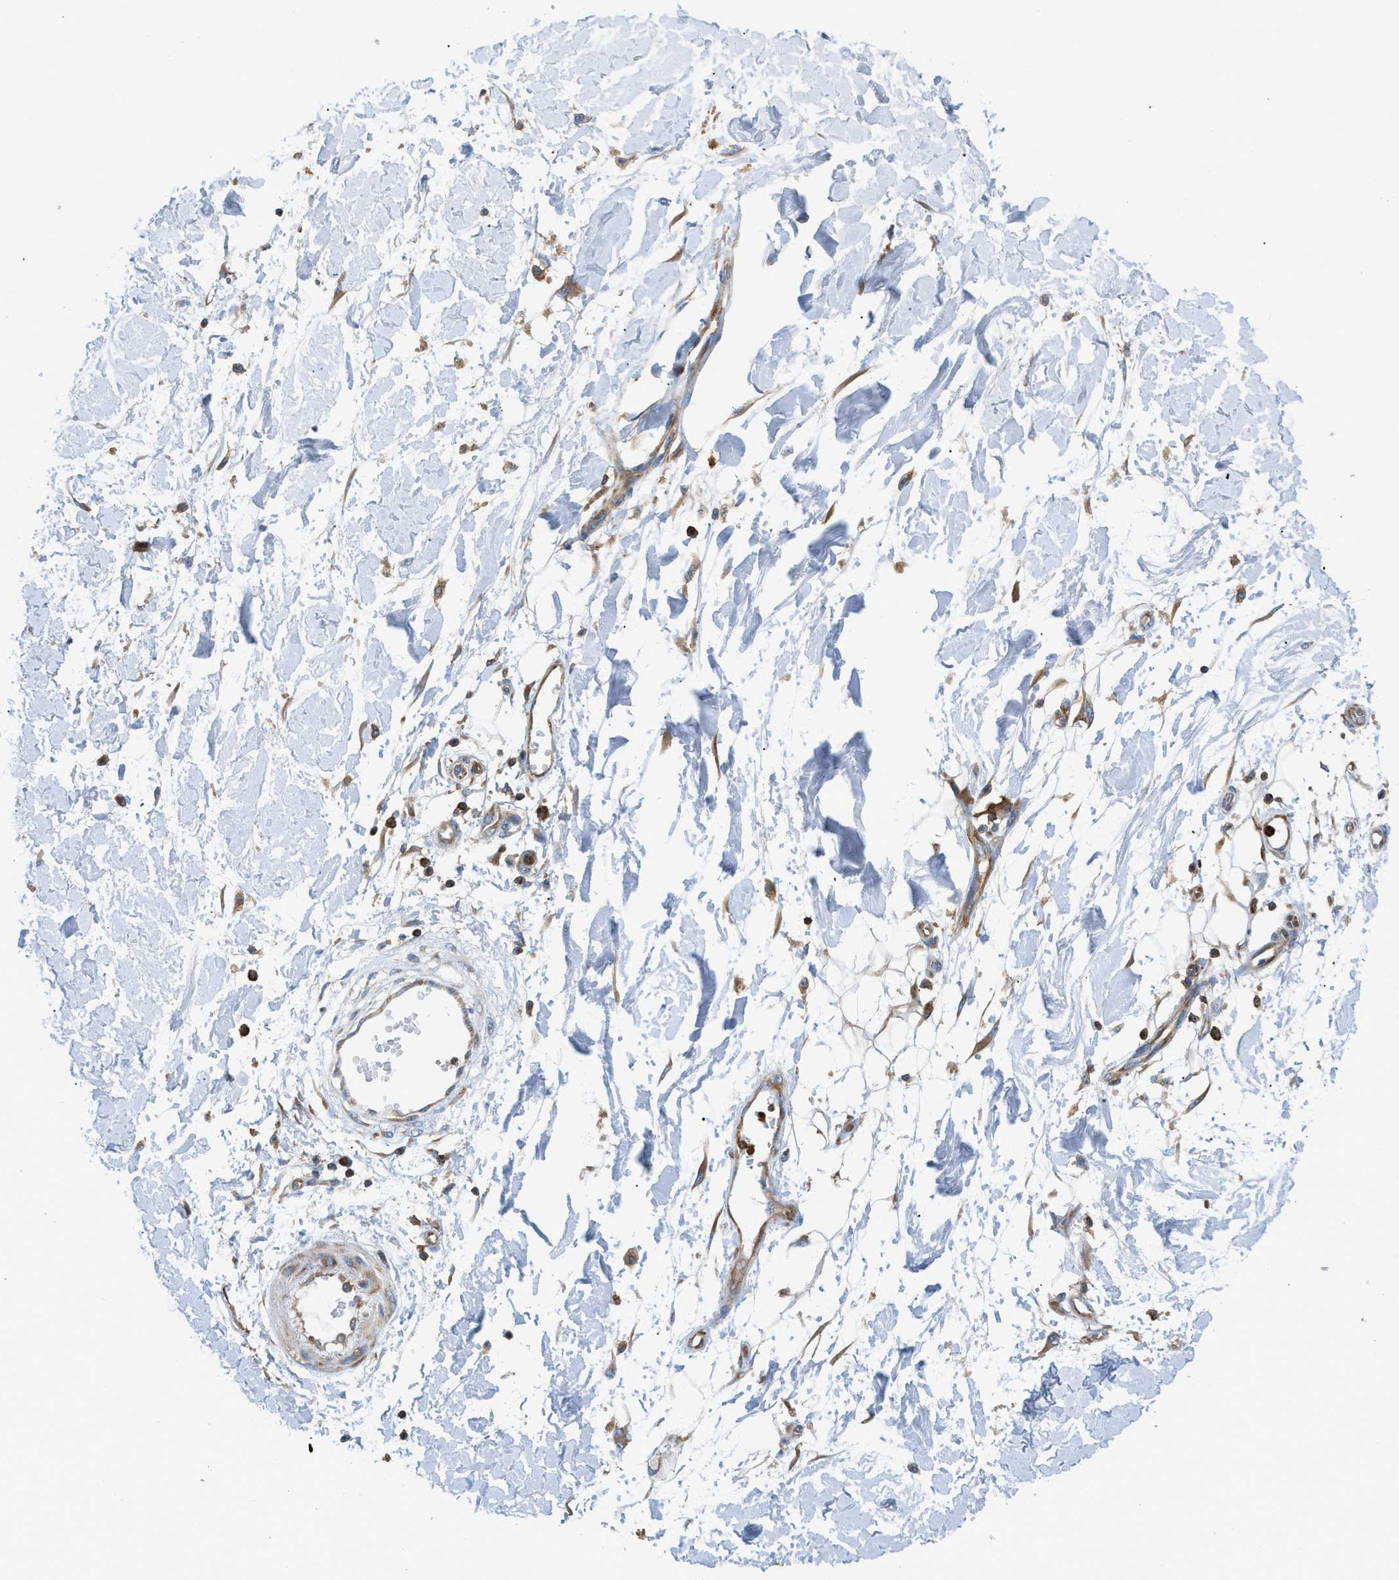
{"staining": {"intensity": "moderate", "quantity": "25%-75%", "location": "cytoplasmic/membranous"}, "tissue": "adipose tissue", "cell_type": "Adipocytes", "image_type": "normal", "snomed": [{"axis": "morphology", "description": "Normal tissue, NOS"}, {"axis": "morphology", "description": "Squamous cell carcinoma, NOS"}, {"axis": "topography", "description": "Skin"}, {"axis": "topography", "description": "Peripheral nerve tissue"}], "caption": "Benign adipose tissue displays moderate cytoplasmic/membranous expression in approximately 25%-75% of adipocytes The protein is shown in brown color, while the nuclei are stained blue..", "gene": "GPAT4", "patient": {"sex": "male", "age": 83}}